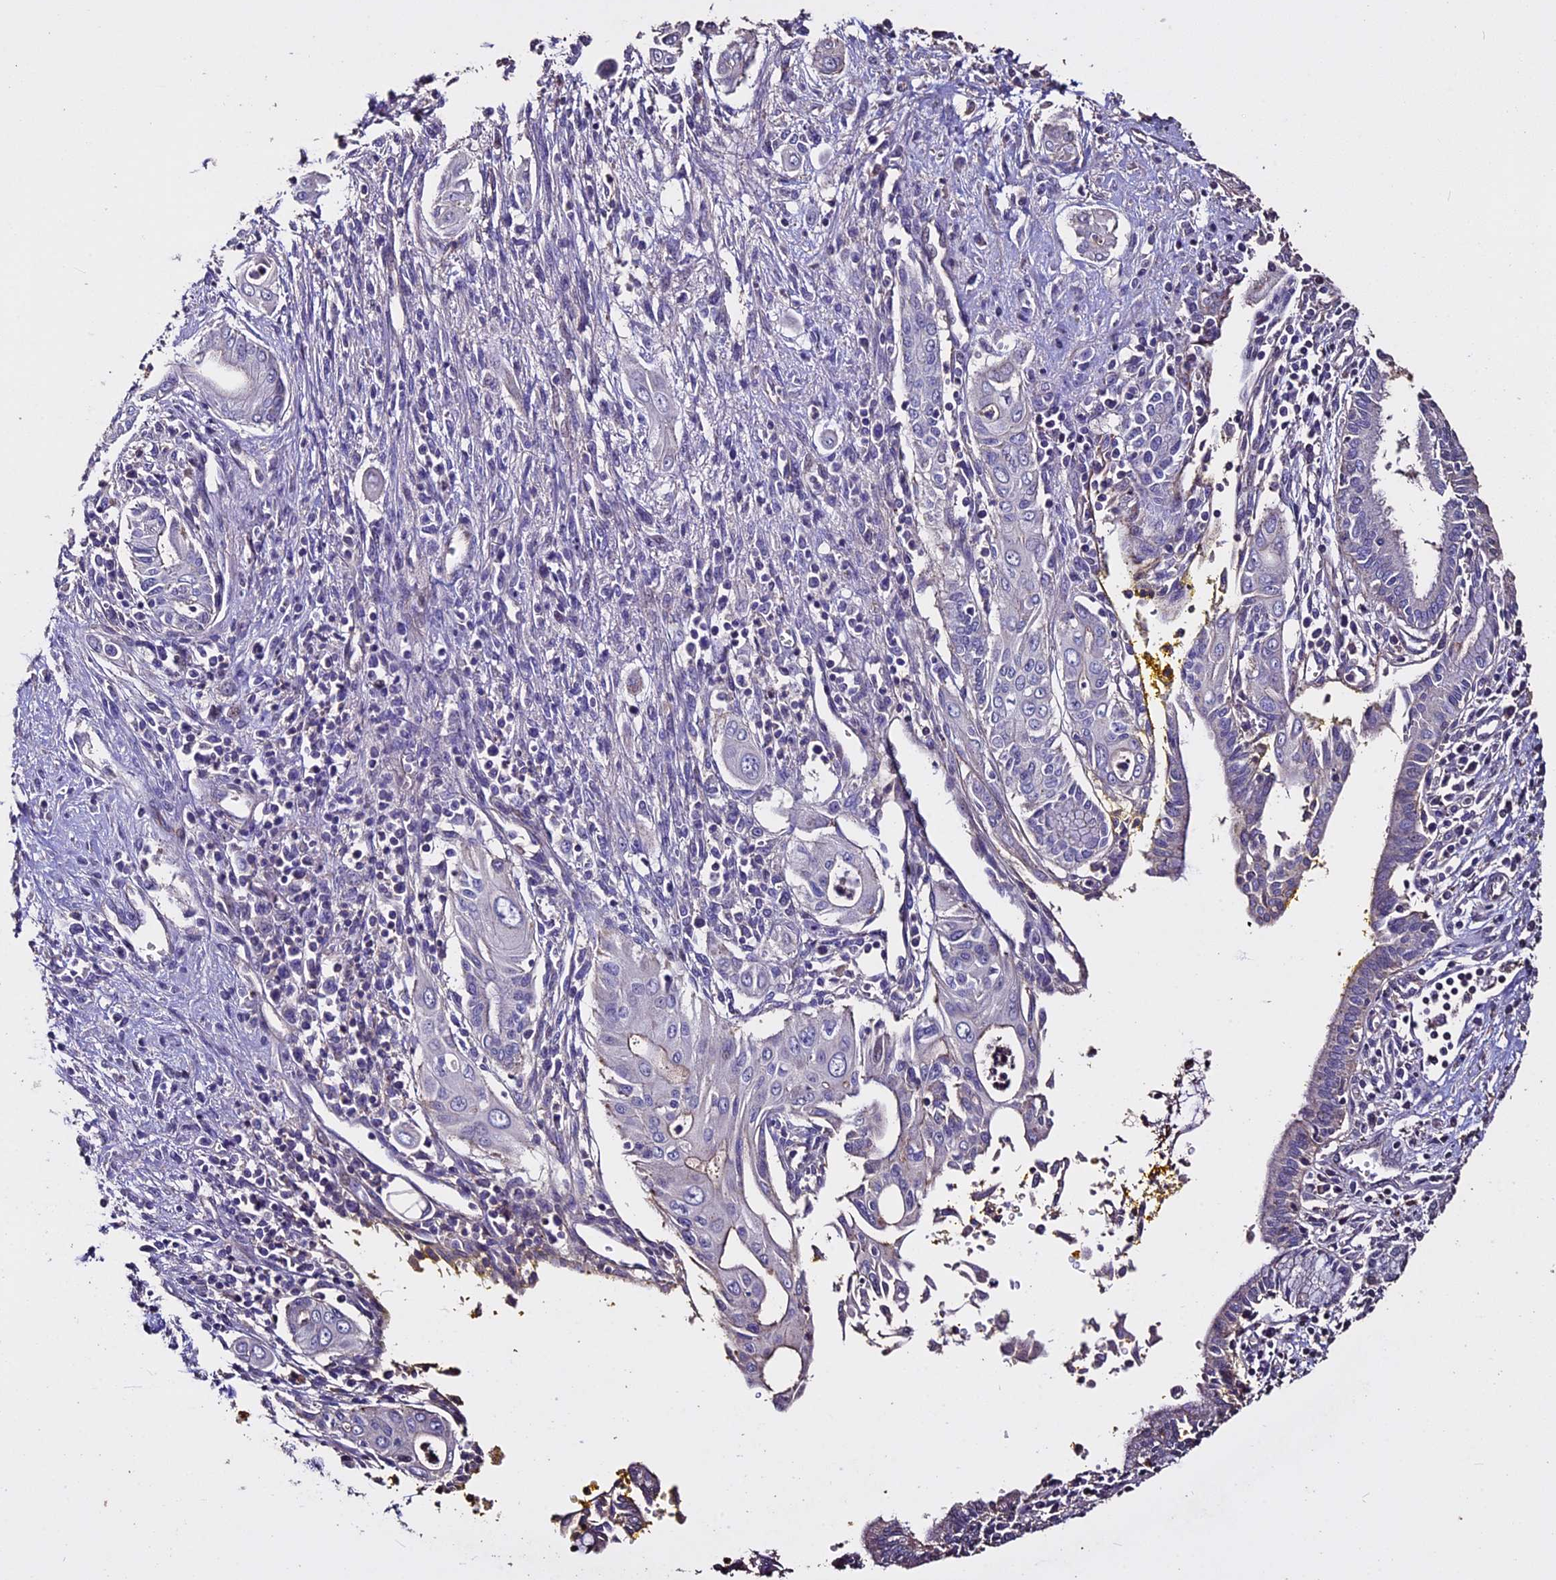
{"staining": {"intensity": "negative", "quantity": "none", "location": "none"}, "tissue": "pancreatic cancer", "cell_type": "Tumor cells", "image_type": "cancer", "snomed": [{"axis": "morphology", "description": "Adenocarcinoma, NOS"}, {"axis": "topography", "description": "Pancreas"}], "caption": "Immunohistochemical staining of adenocarcinoma (pancreatic) reveals no significant expression in tumor cells.", "gene": "USB1", "patient": {"sex": "male", "age": 58}}